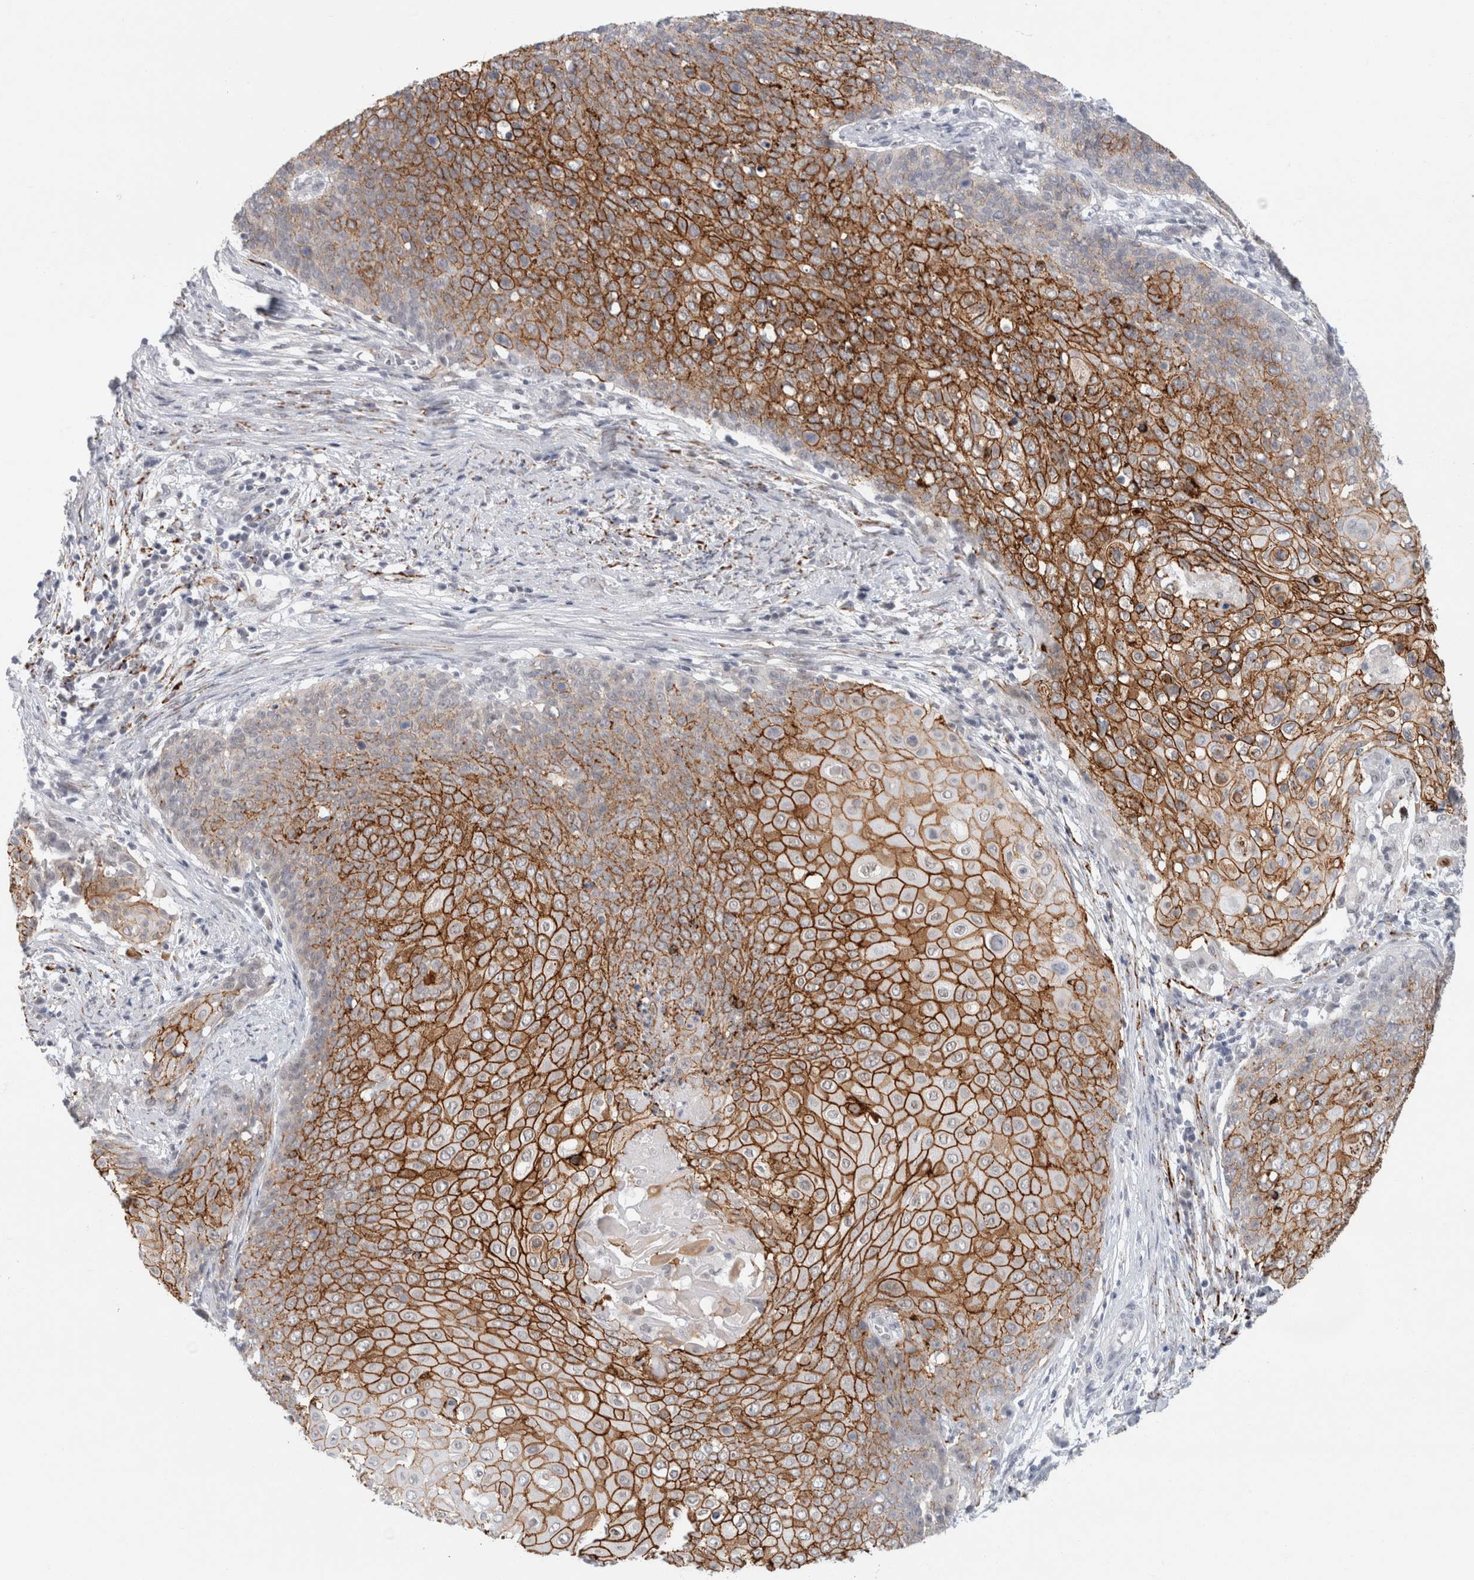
{"staining": {"intensity": "strong", "quantity": ">75%", "location": "cytoplasmic/membranous"}, "tissue": "cervical cancer", "cell_type": "Tumor cells", "image_type": "cancer", "snomed": [{"axis": "morphology", "description": "Squamous cell carcinoma, NOS"}, {"axis": "topography", "description": "Cervix"}], "caption": "Immunohistochemistry (IHC) (DAB) staining of human cervical cancer reveals strong cytoplasmic/membranous protein staining in approximately >75% of tumor cells.", "gene": "NIPA1", "patient": {"sex": "female", "age": 39}}